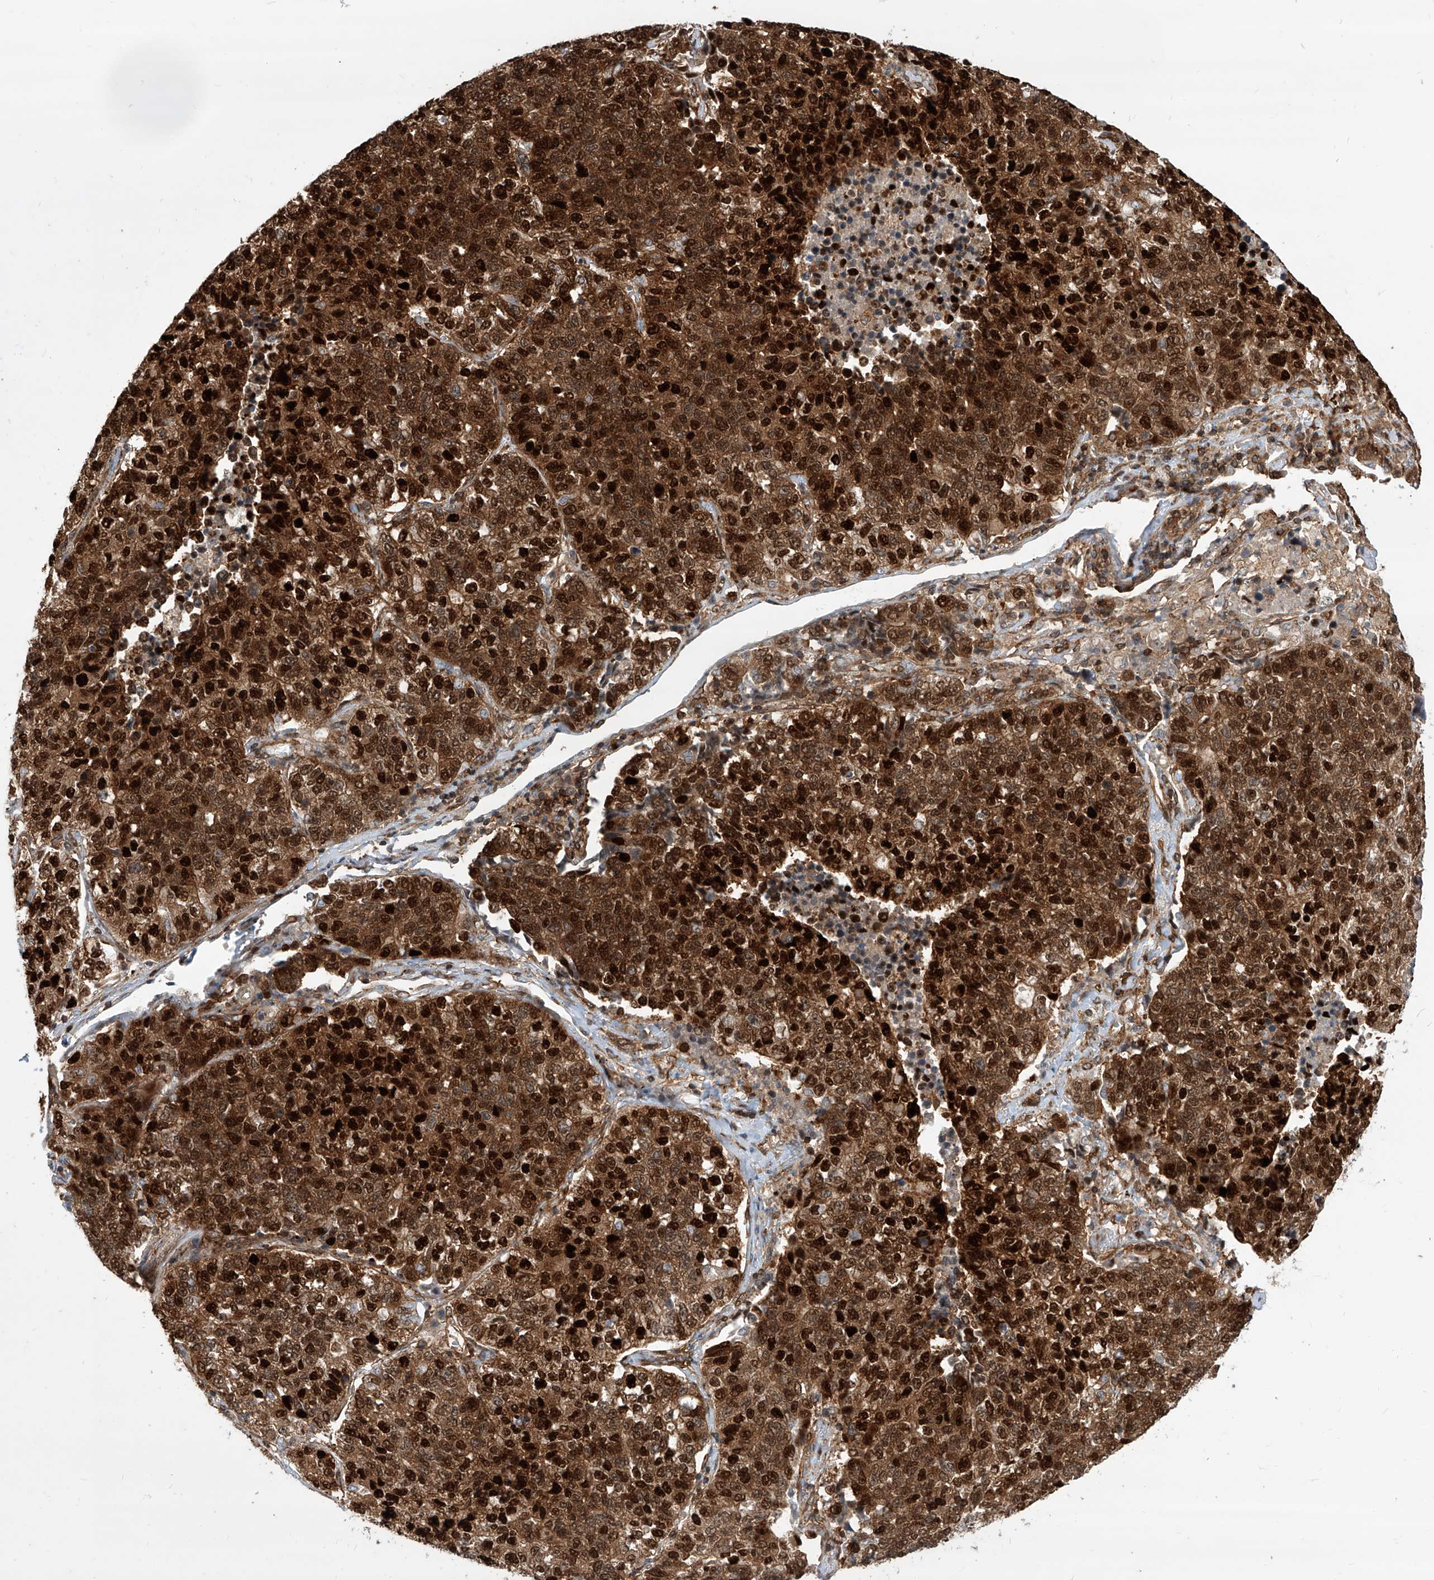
{"staining": {"intensity": "strong", "quantity": ">75%", "location": "cytoplasmic/membranous,nuclear"}, "tissue": "lung cancer", "cell_type": "Tumor cells", "image_type": "cancer", "snomed": [{"axis": "morphology", "description": "Adenocarcinoma, NOS"}, {"axis": "topography", "description": "Lung"}], "caption": "Strong cytoplasmic/membranous and nuclear staining is identified in about >75% of tumor cells in lung cancer.", "gene": "MAGED2", "patient": {"sex": "male", "age": 49}}